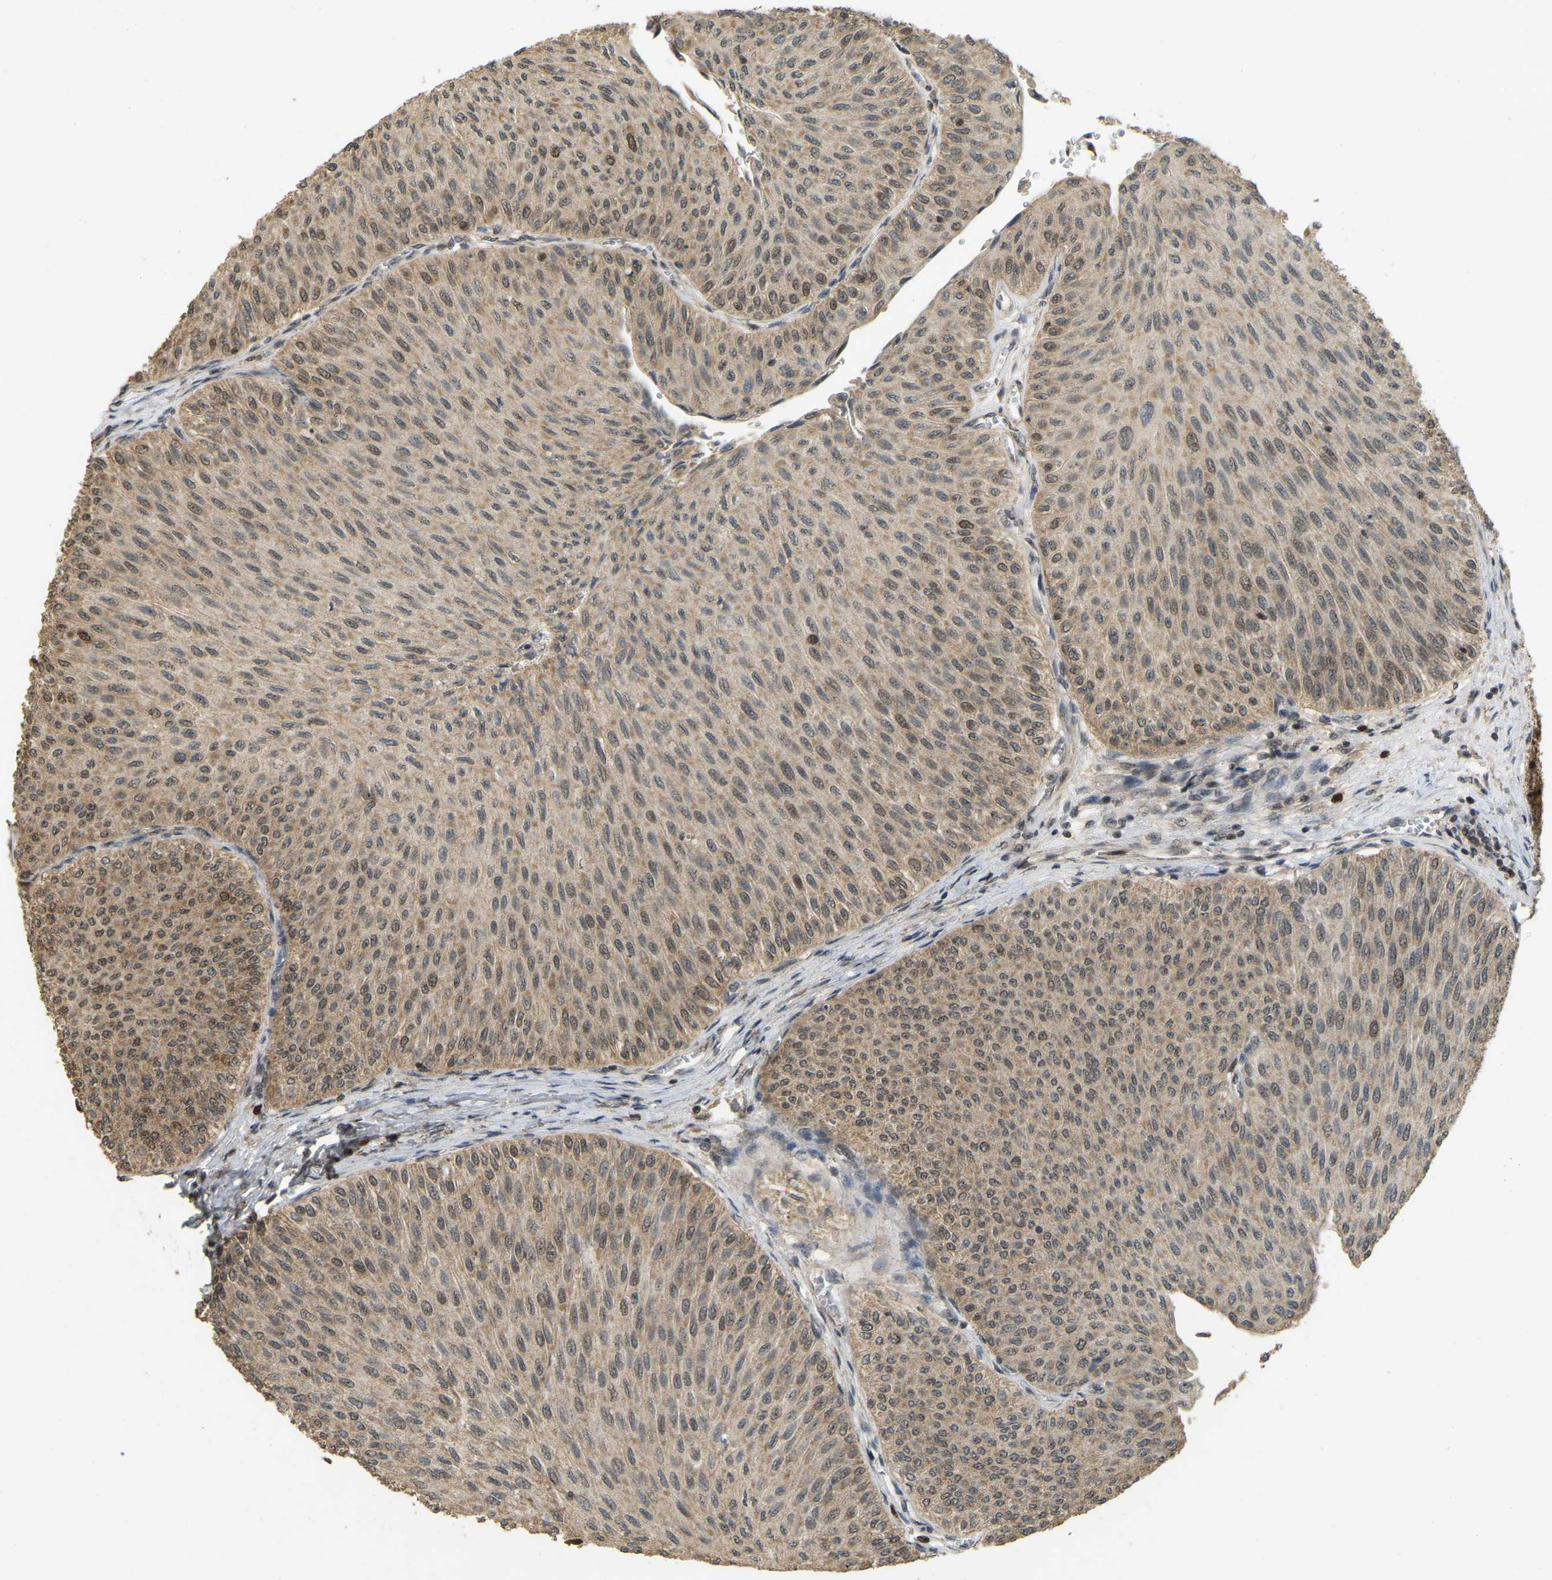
{"staining": {"intensity": "moderate", "quantity": ">75%", "location": "cytoplasmic/membranous,nuclear"}, "tissue": "urothelial cancer", "cell_type": "Tumor cells", "image_type": "cancer", "snomed": [{"axis": "morphology", "description": "Urothelial carcinoma, Low grade"}, {"axis": "topography", "description": "Urinary bladder"}], "caption": "Immunohistochemistry (IHC) (DAB (3,3'-diaminobenzidine)) staining of urothelial cancer displays moderate cytoplasmic/membranous and nuclear protein positivity in approximately >75% of tumor cells.", "gene": "BRF2", "patient": {"sex": "male", "age": 78}}